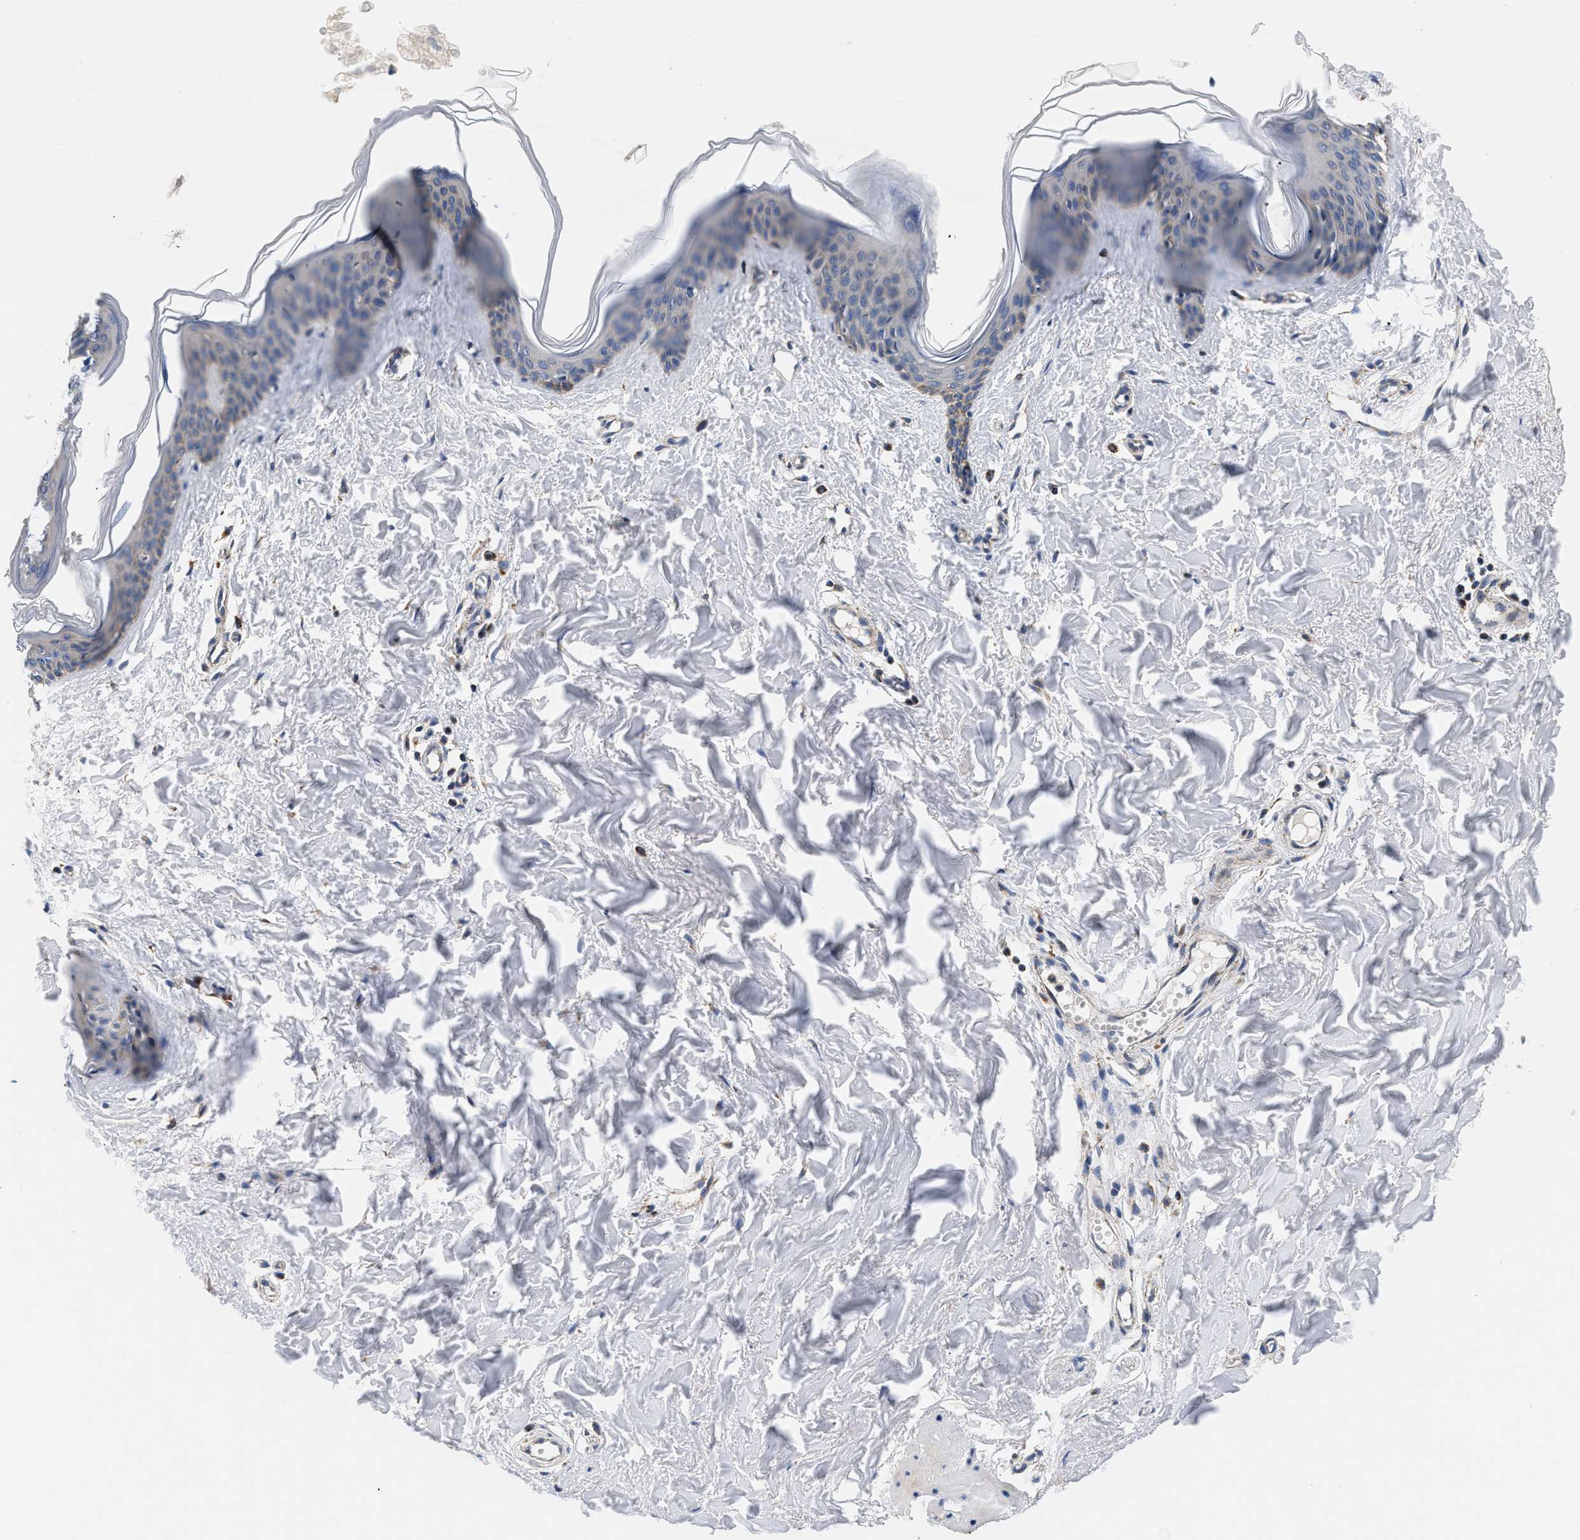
{"staining": {"intensity": "negative", "quantity": "none", "location": "none"}, "tissue": "skin", "cell_type": "Fibroblasts", "image_type": "normal", "snomed": [{"axis": "morphology", "description": "Normal tissue, NOS"}, {"axis": "topography", "description": "Skin"}], "caption": "Skin was stained to show a protein in brown. There is no significant positivity in fibroblasts. (Stains: DAB immunohistochemistry (IHC) with hematoxylin counter stain, Microscopy: brightfield microscopy at high magnification).", "gene": "PDP1", "patient": {"sex": "female", "age": 17}}